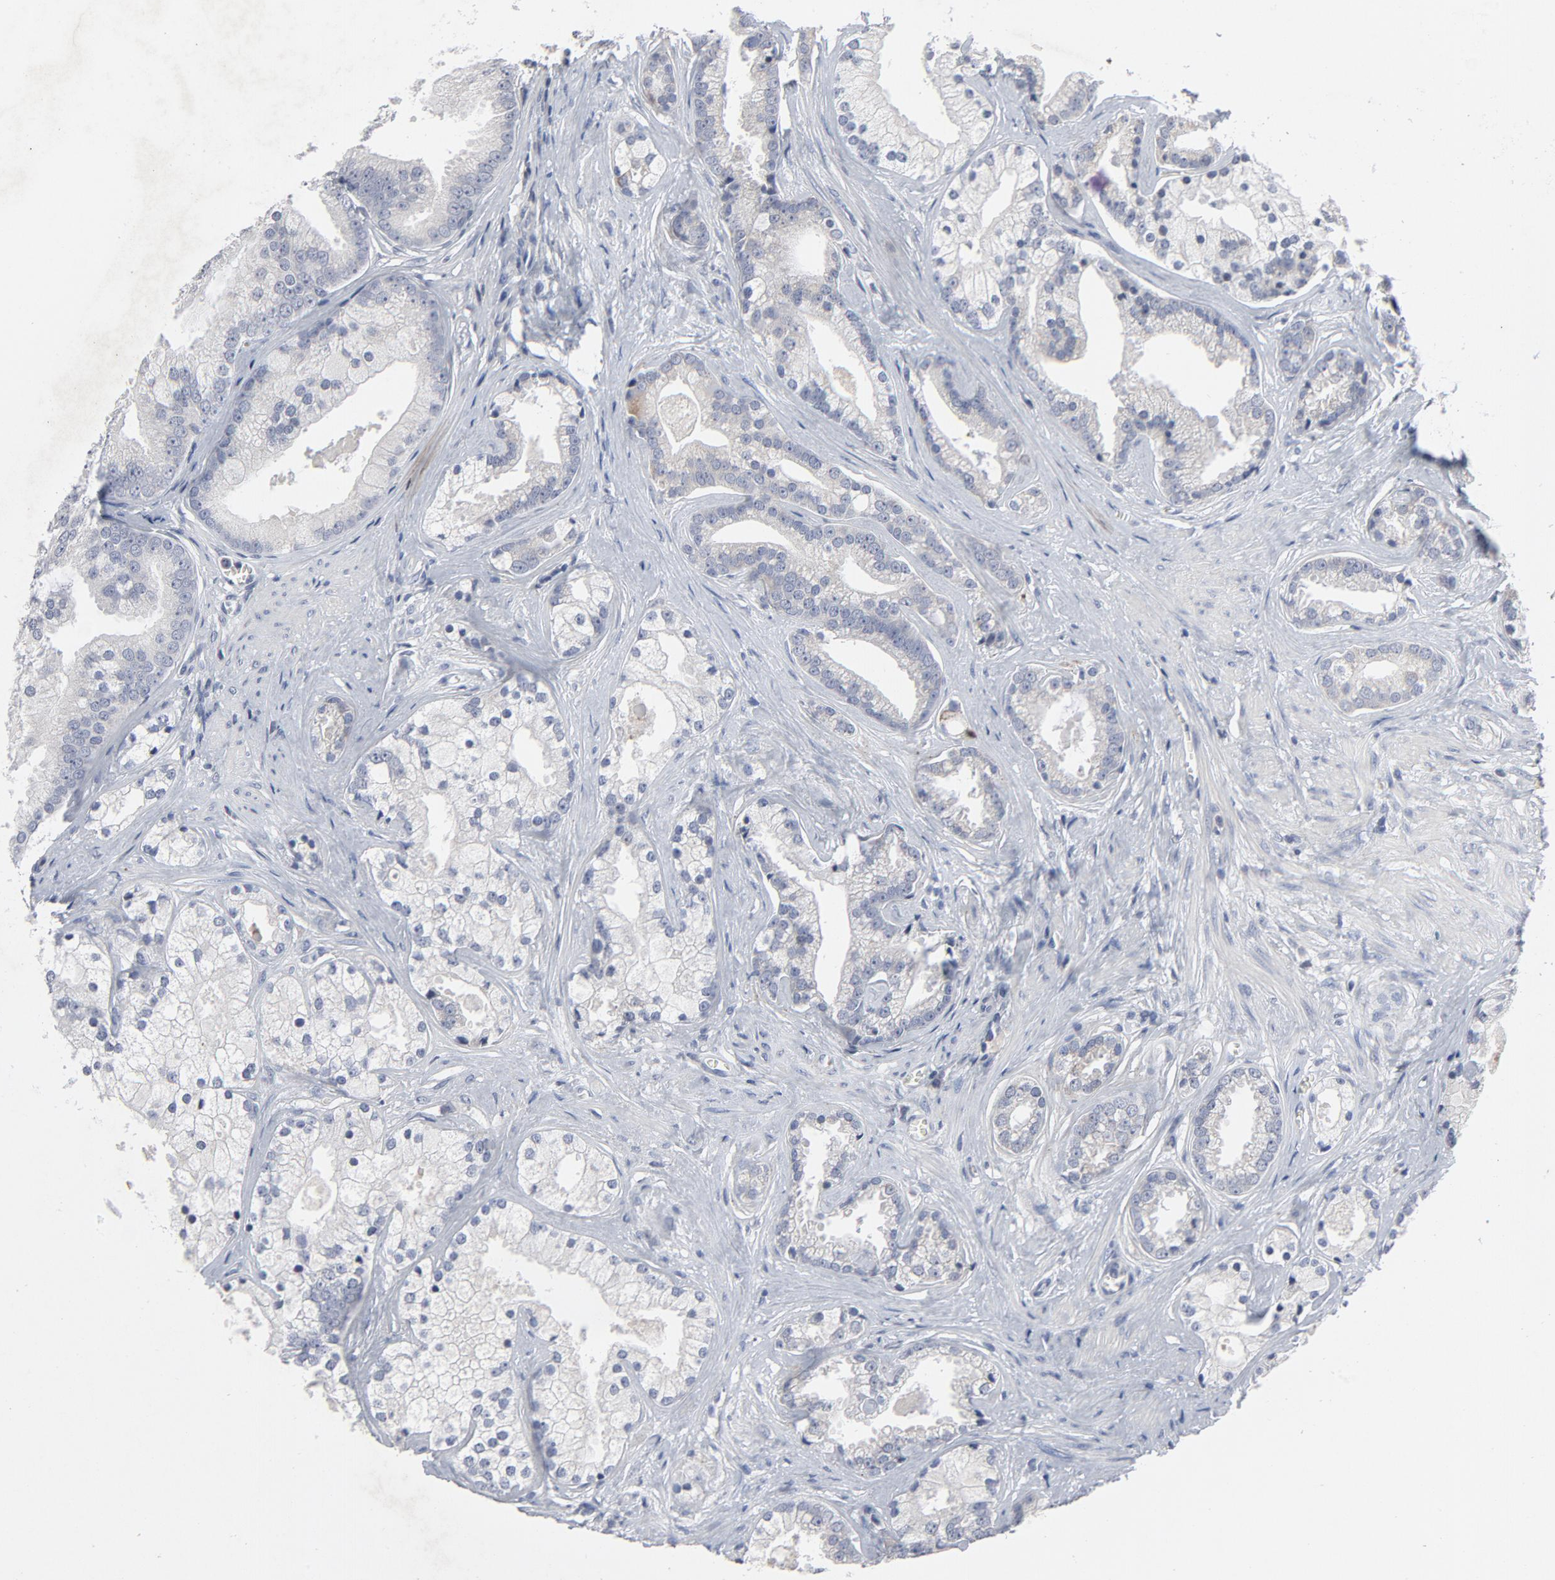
{"staining": {"intensity": "negative", "quantity": "none", "location": "none"}, "tissue": "prostate cancer", "cell_type": "Tumor cells", "image_type": "cancer", "snomed": [{"axis": "morphology", "description": "Adenocarcinoma, Low grade"}, {"axis": "topography", "description": "Prostate"}], "caption": "A micrograph of human adenocarcinoma (low-grade) (prostate) is negative for staining in tumor cells.", "gene": "TCL1A", "patient": {"sex": "male", "age": 58}}